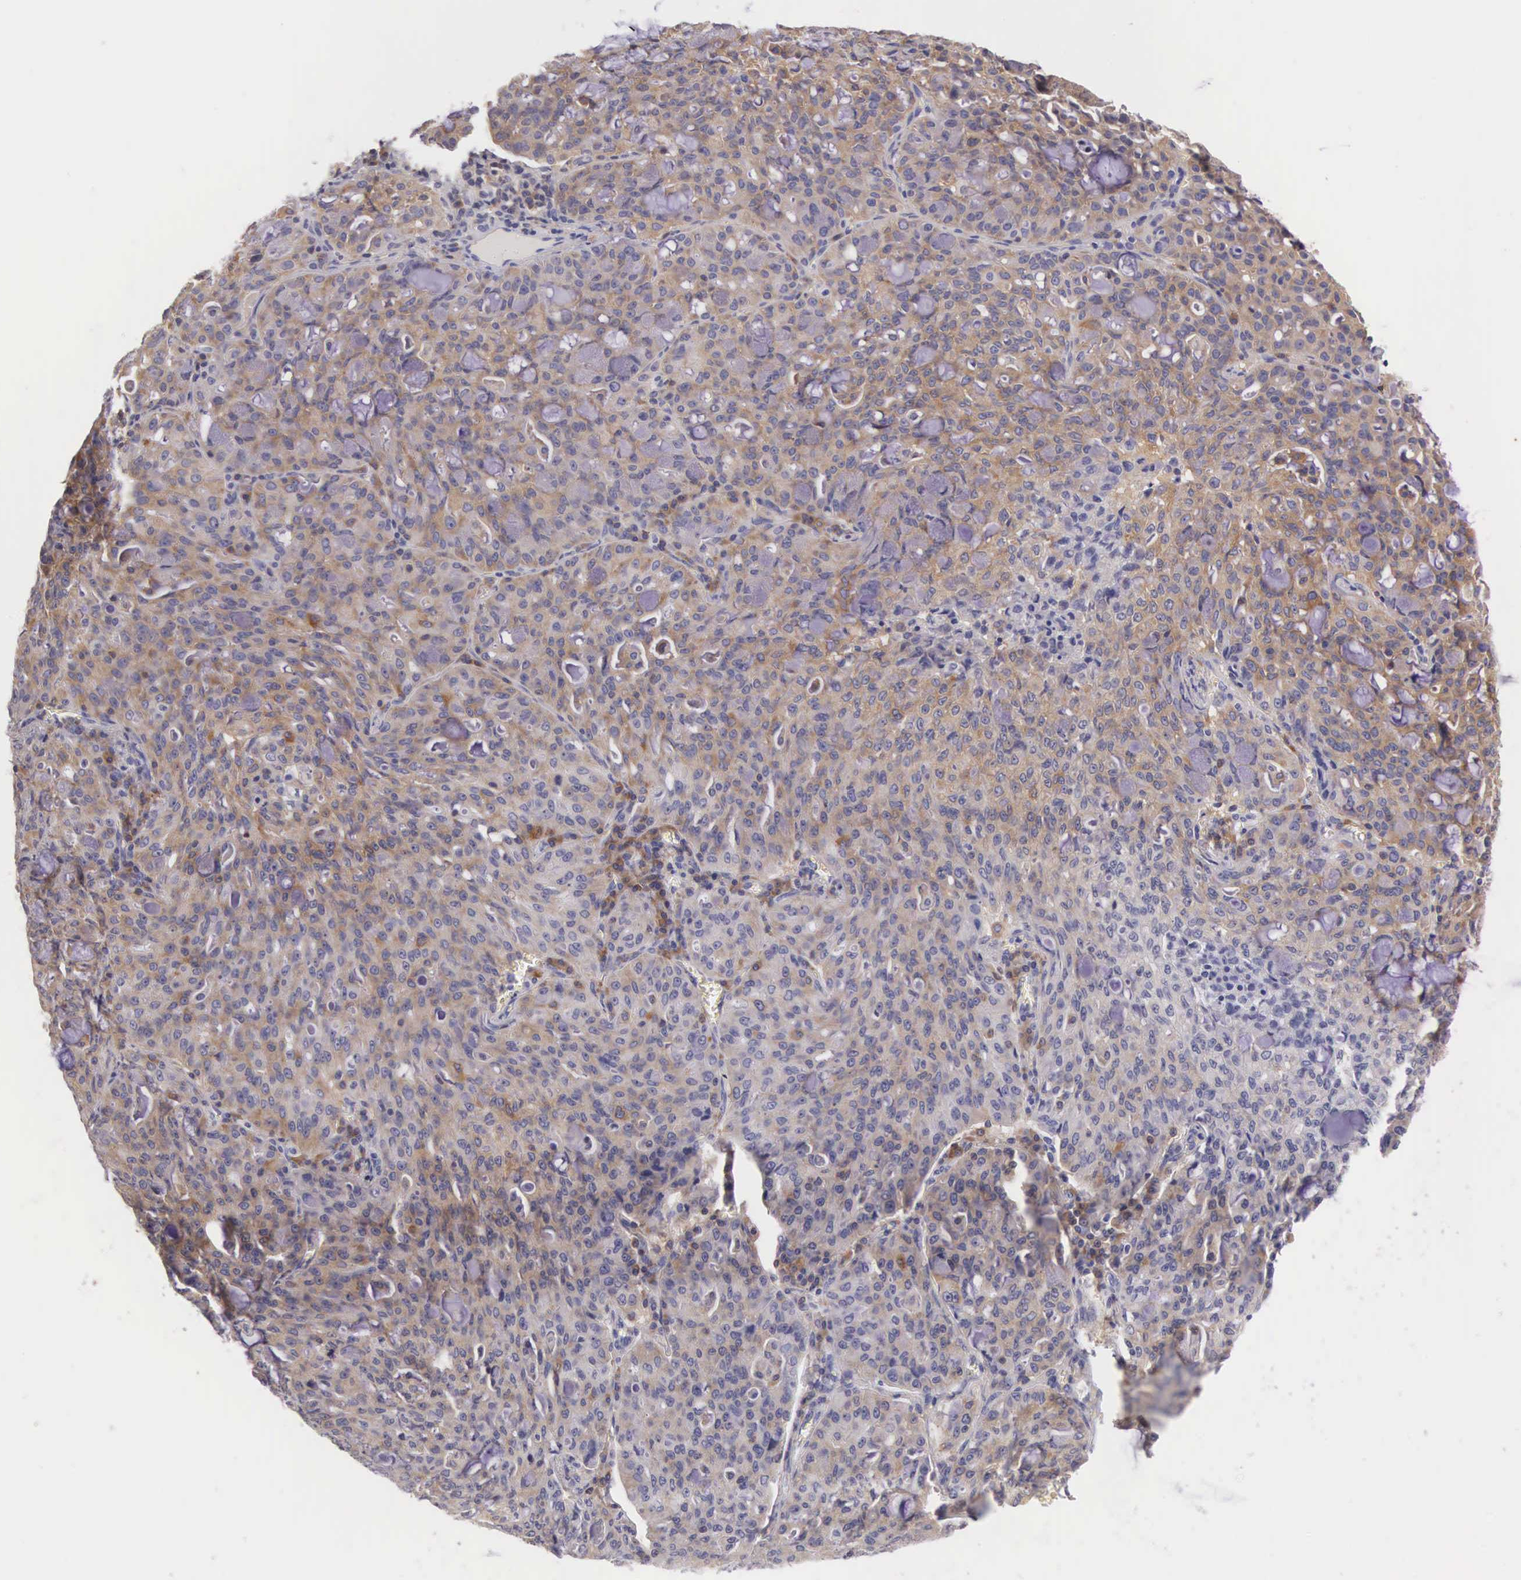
{"staining": {"intensity": "moderate", "quantity": ">75%", "location": "cytoplasmic/membranous"}, "tissue": "lung cancer", "cell_type": "Tumor cells", "image_type": "cancer", "snomed": [{"axis": "morphology", "description": "Adenocarcinoma, NOS"}, {"axis": "topography", "description": "Lung"}], "caption": "Lung adenocarcinoma stained for a protein (brown) reveals moderate cytoplasmic/membranous positive staining in about >75% of tumor cells.", "gene": "OSBPL3", "patient": {"sex": "female", "age": 44}}